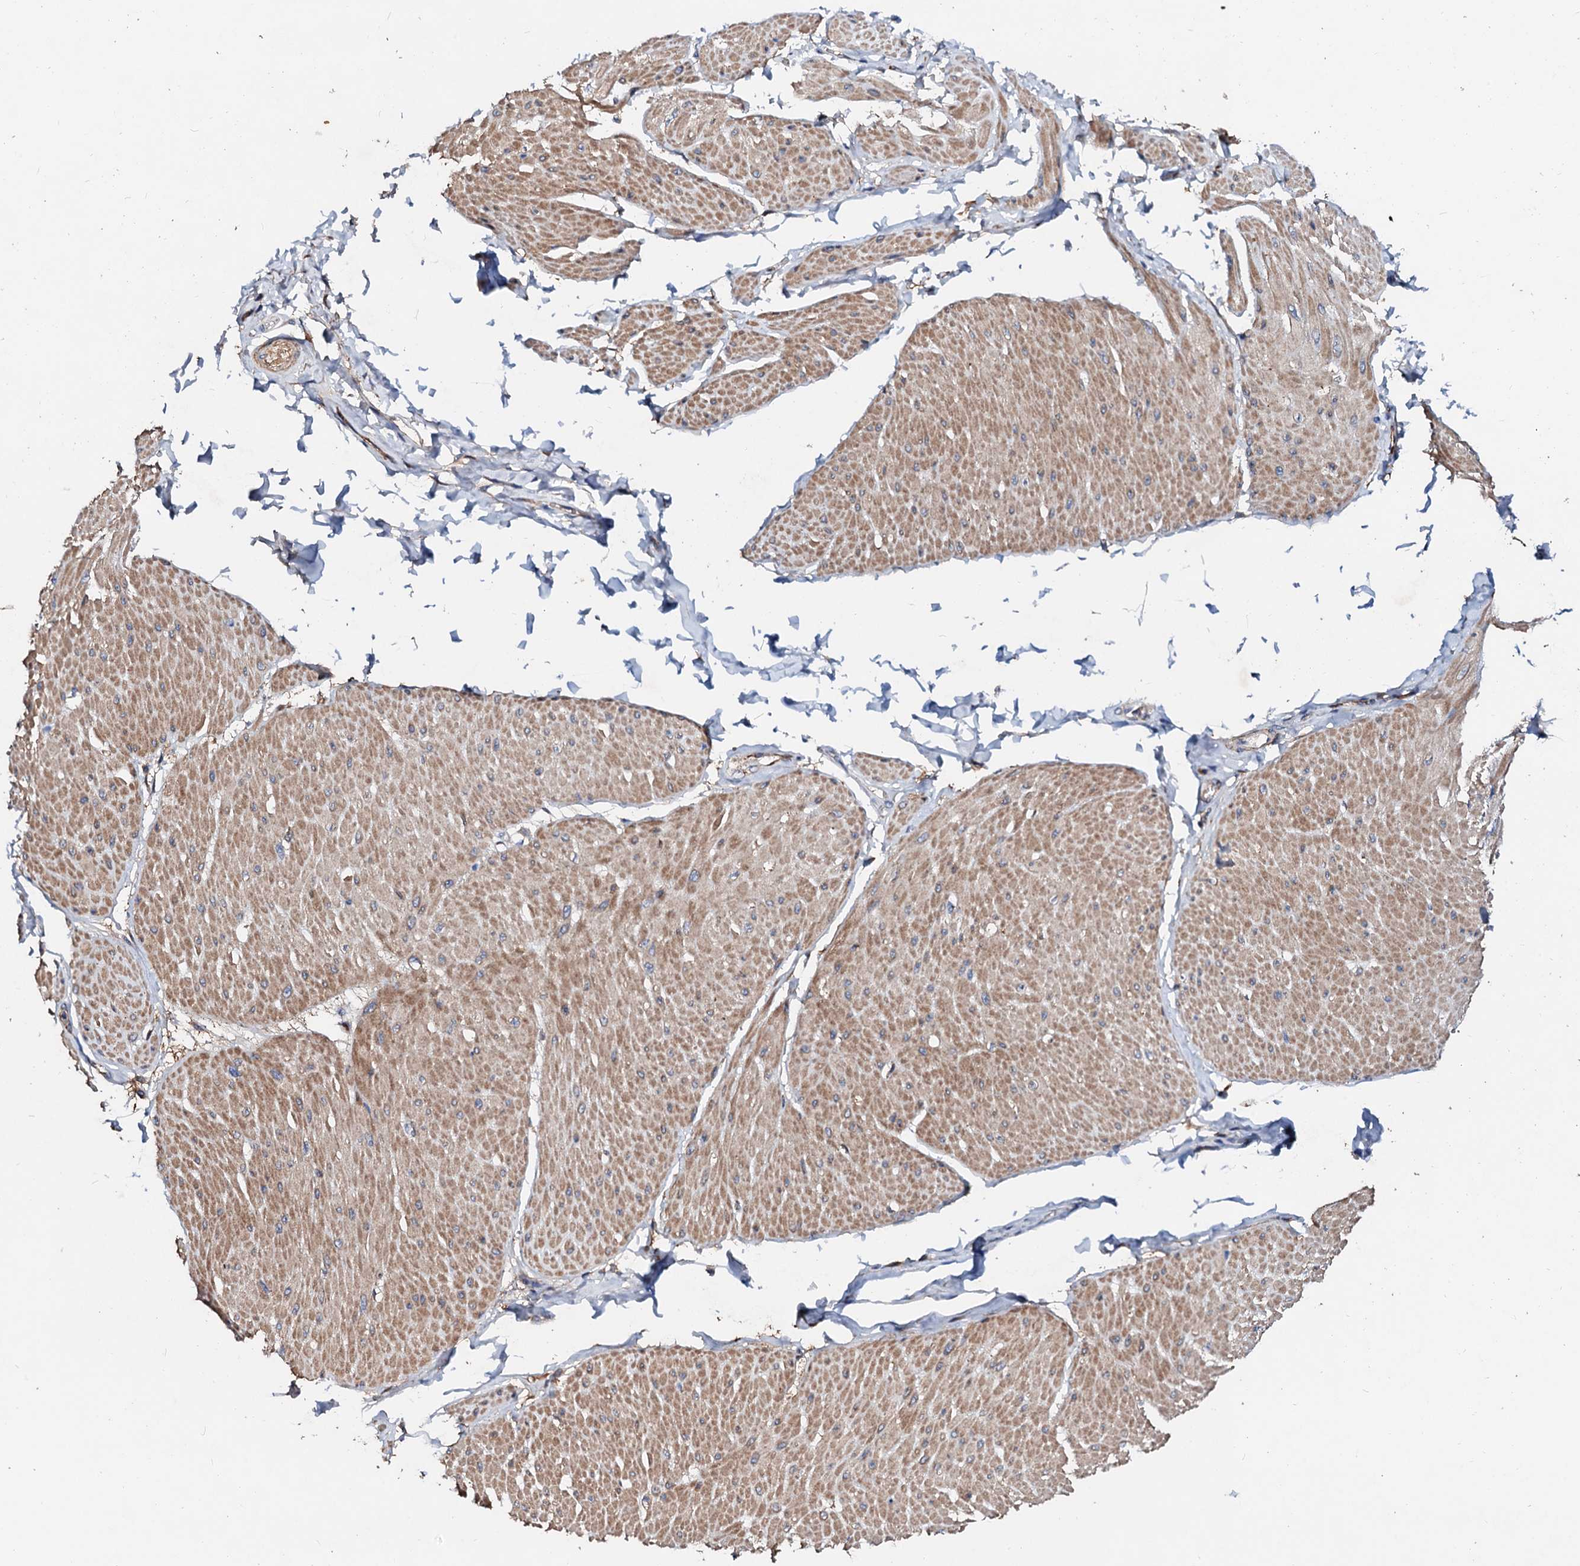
{"staining": {"intensity": "moderate", "quantity": ">75%", "location": "cytoplasmic/membranous"}, "tissue": "smooth muscle", "cell_type": "Smooth muscle cells", "image_type": "normal", "snomed": [{"axis": "morphology", "description": "Urothelial carcinoma, High grade"}, {"axis": "topography", "description": "Urinary bladder"}], "caption": "Immunohistochemical staining of normal smooth muscle demonstrates >75% levels of moderate cytoplasmic/membranous protein staining in approximately >75% of smooth muscle cells.", "gene": "FIBIN", "patient": {"sex": "male", "age": 46}}